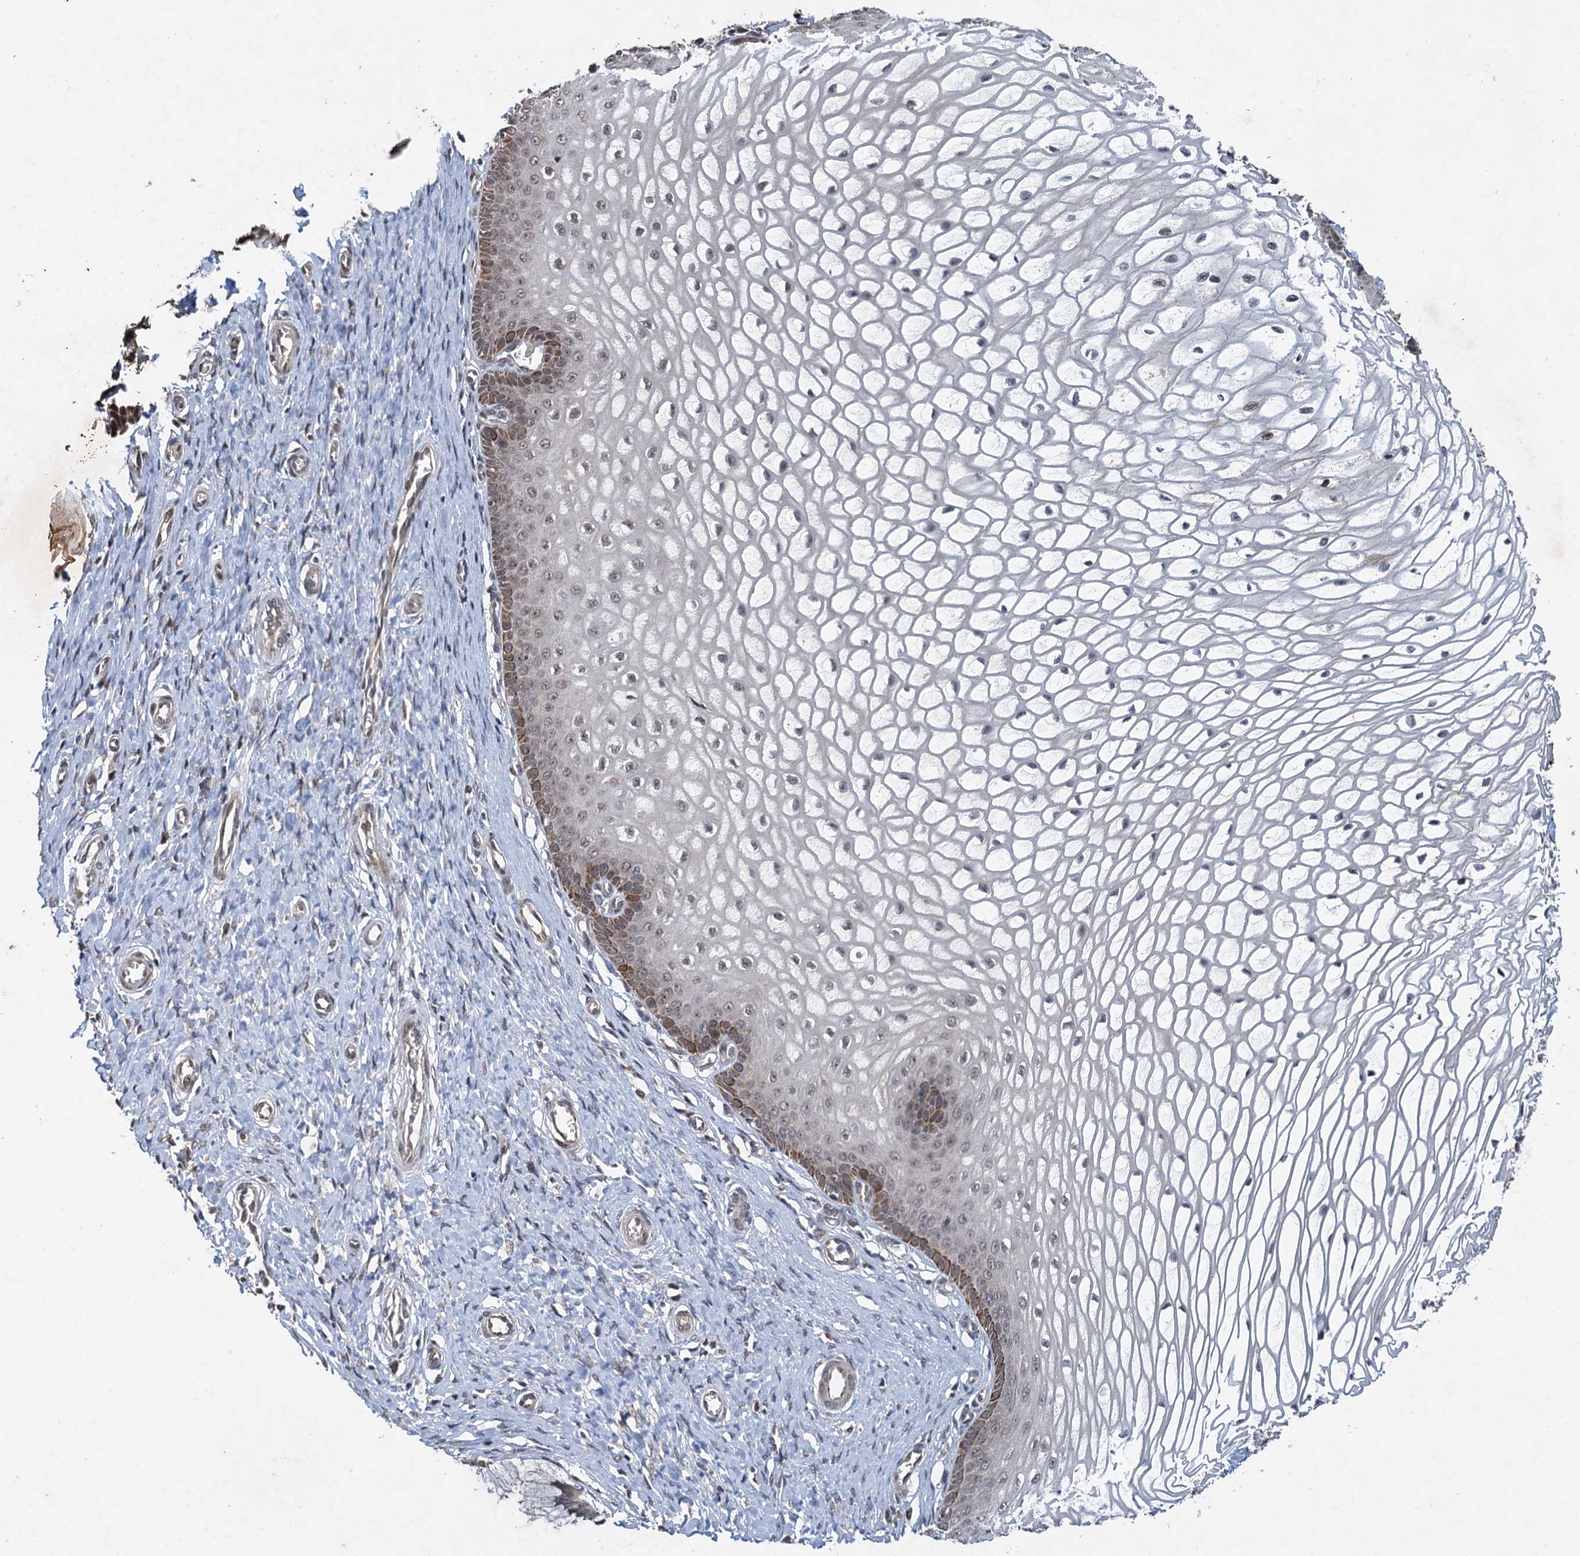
{"staining": {"intensity": "moderate", "quantity": ">75%", "location": "cytoplasmic/membranous,nuclear"}, "tissue": "cervix", "cell_type": "Glandular cells", "image_type": "normal", "snomed": [{"axis": "morphology", "description": "Normal tissue, NOS"}, {"axis": "topography", "description": "Cervix"}], "caption": "Protein expression analysis of benign cervix demonstrates moderate cytoplasmic/membranous,nuclear staining in about >75% of glandular cells.", "gene": "REP15", "patient": {"sex": "female", "age": 55}}